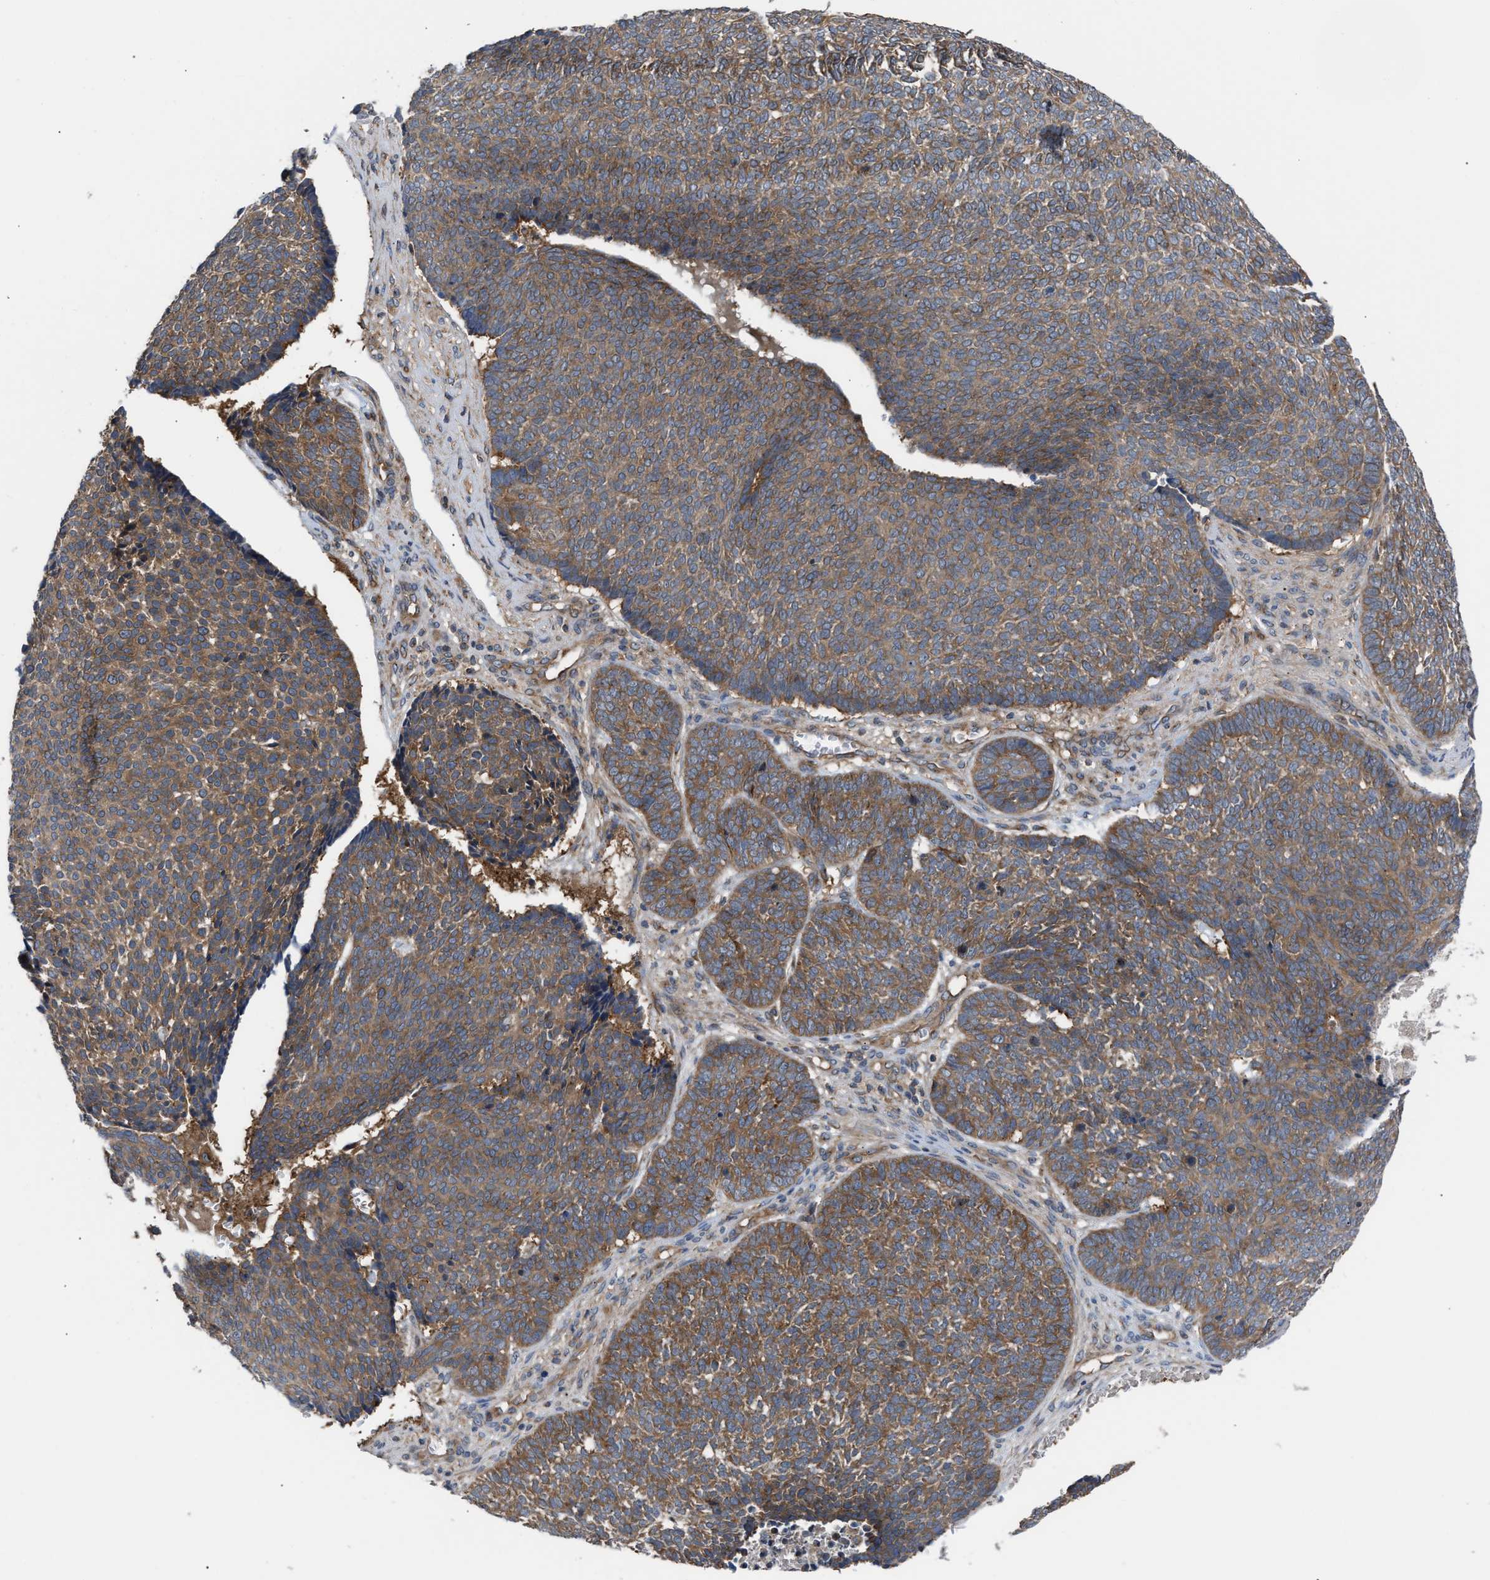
{"staining": {"intensity": "moderate", "quantity": ">75%", "location": "cytoplasmic/membranous"}, "tissue": "skin cancer", "cell_type": "Tumor cells", "image_type": "cancer", "snomed": [{"axis": "morphology", "description": "Basal cell carcinoma"}, {"axis": "topography", "description": "Skin"}], "caption": "The histopathology image exhibits a brown stain indicating the presence of a protein in the cytoplasmic/membranous of tumor cells in skin cancer (basal cell carcinoma).", "gene": "LAPTM4B", "patient": {"sex": "male", "age": 84}}